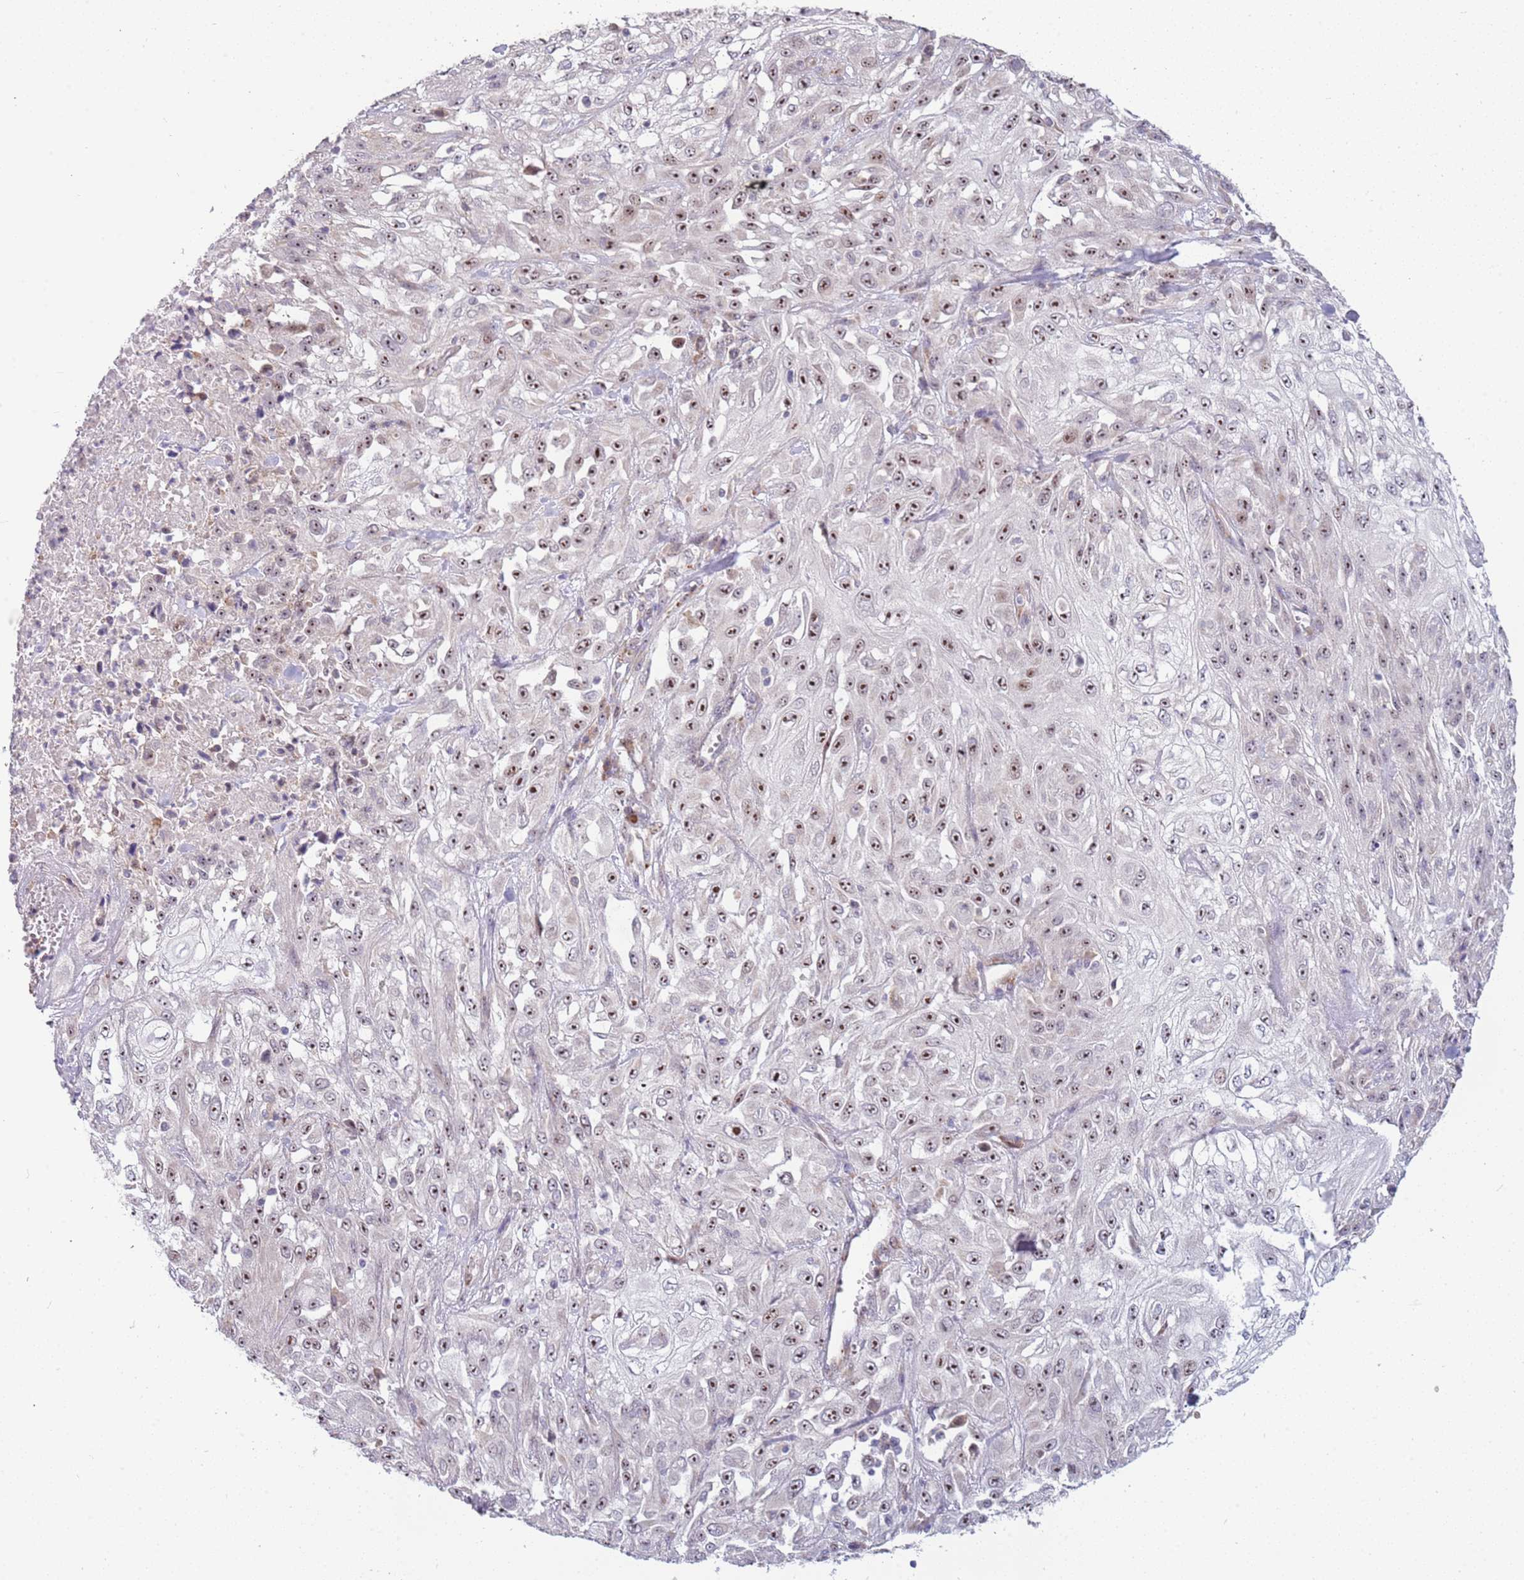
{"staining": {"intensity": "moderate", "quantity": ">75%", "location": "nuclear"}, "tissue": "skin cancer", "cell_type": "Tumor cells", "image_type": "cancer", "snomed": [{"axis": "morphology", "description": "Squamous cell carcinoma, NOS"}, {"axis": "morphology", "description": "Squamous cell carcinoma, metastatic, NOS"}, {"axis": "topography", "description": "Skin"}, {"axis": "topography", "description": "Lymph node"}], "caption": "This photomicrograph demonstrates IHC staining of metastatic squamous cell carcinoma (skin), with medium moderate nuclear positivity in about >75% of tumor cells.", "gene": "UCMA", "patient": {"sex": "male", "age": 75}}